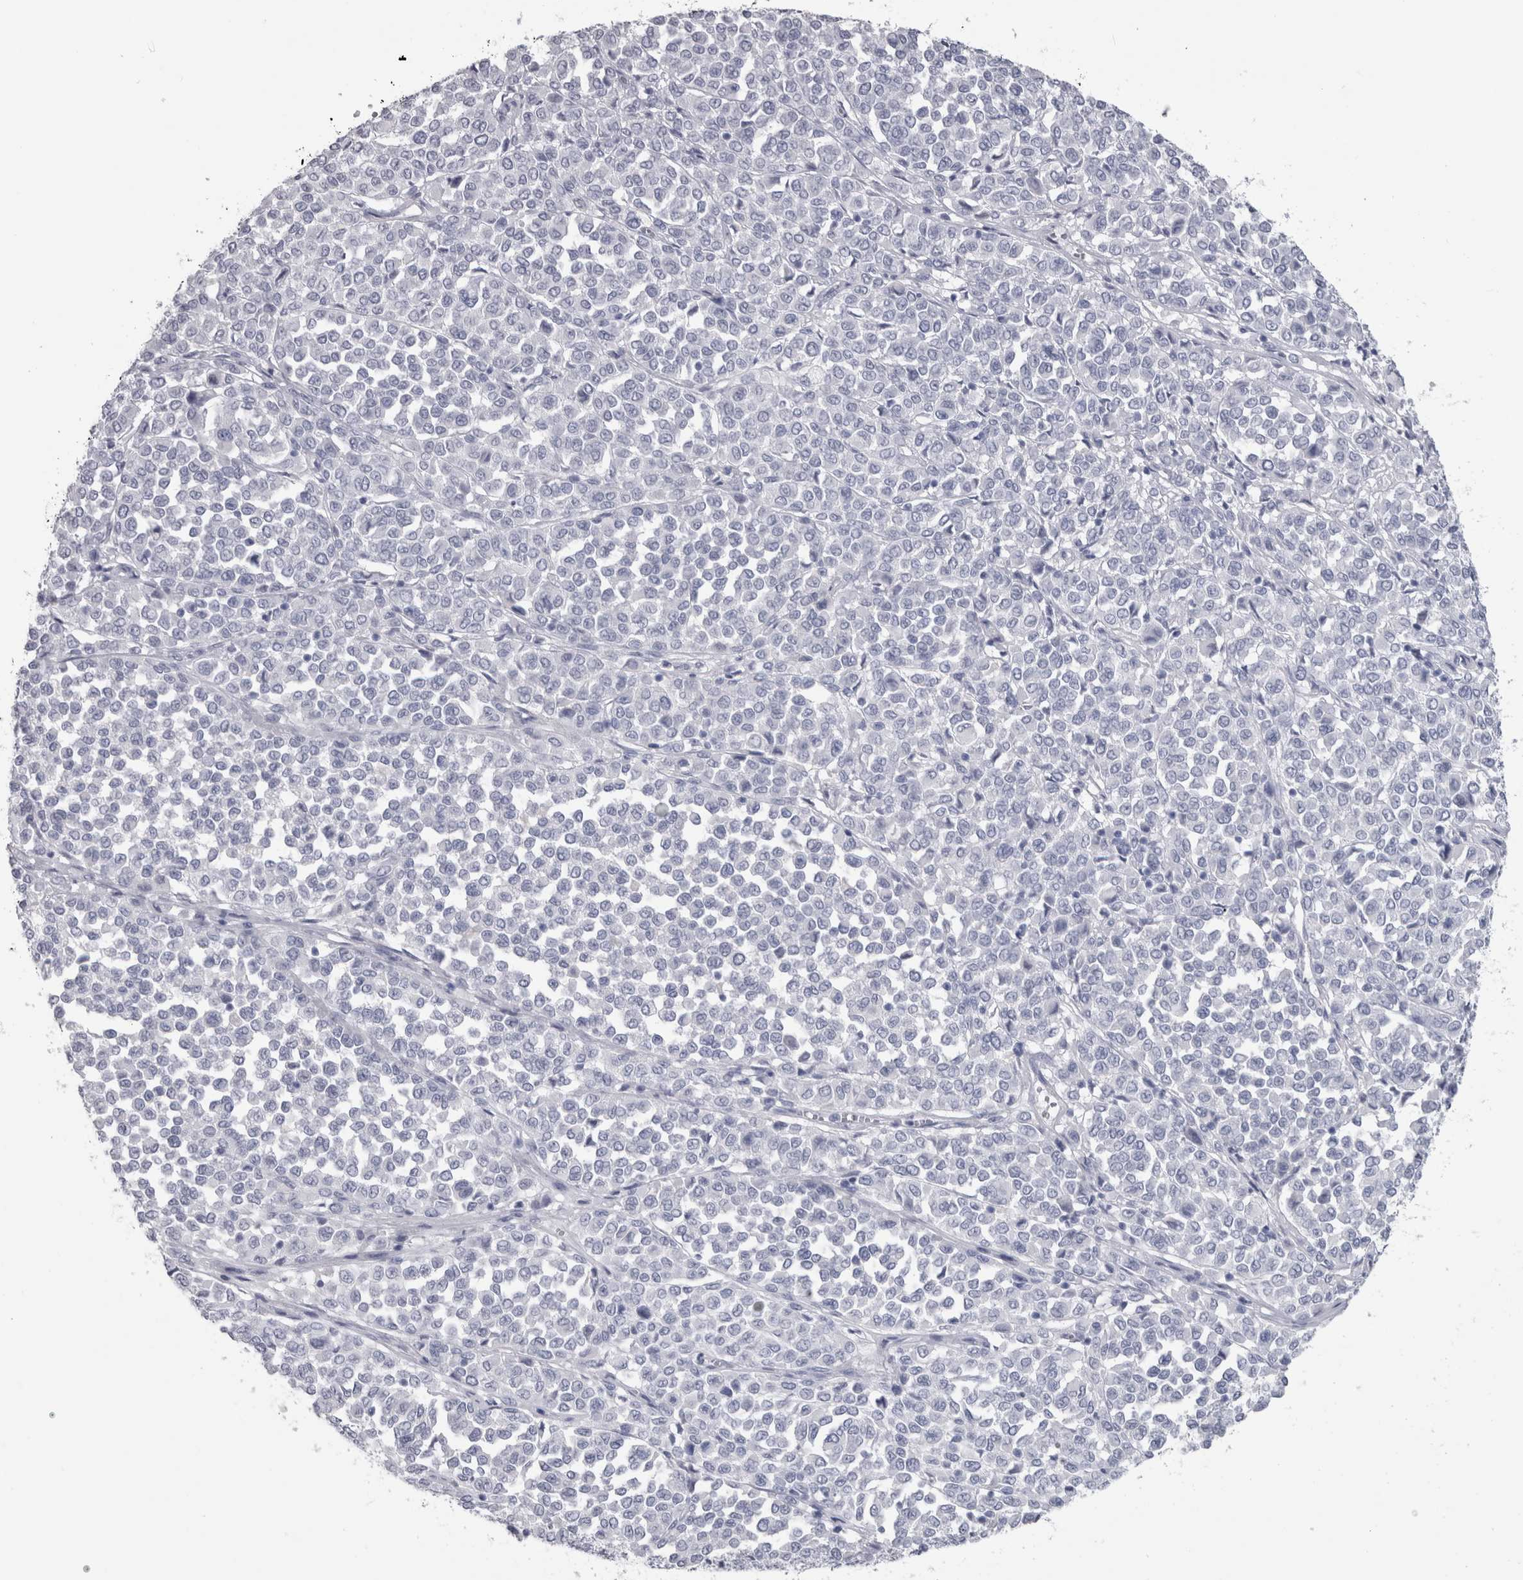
{"staining": {"intensity": "negative", "quantity": "none", "location": "none"}, "tissue": "melanoma", "cell_type": "Tumor cells", "image_type": "cancer", "snomed": [{"axis": "morphology", "description": "Malignant melanoma, Metastatic site"}, {"axis": "topography", "description": "Pancreas"}], "caption": "Histopathology image shows no protein expression in tumor cells of malignant melanoma (metastatic site) tissue.", "gene": "PTH", "patient": {"sex": "female", "age": 30}}